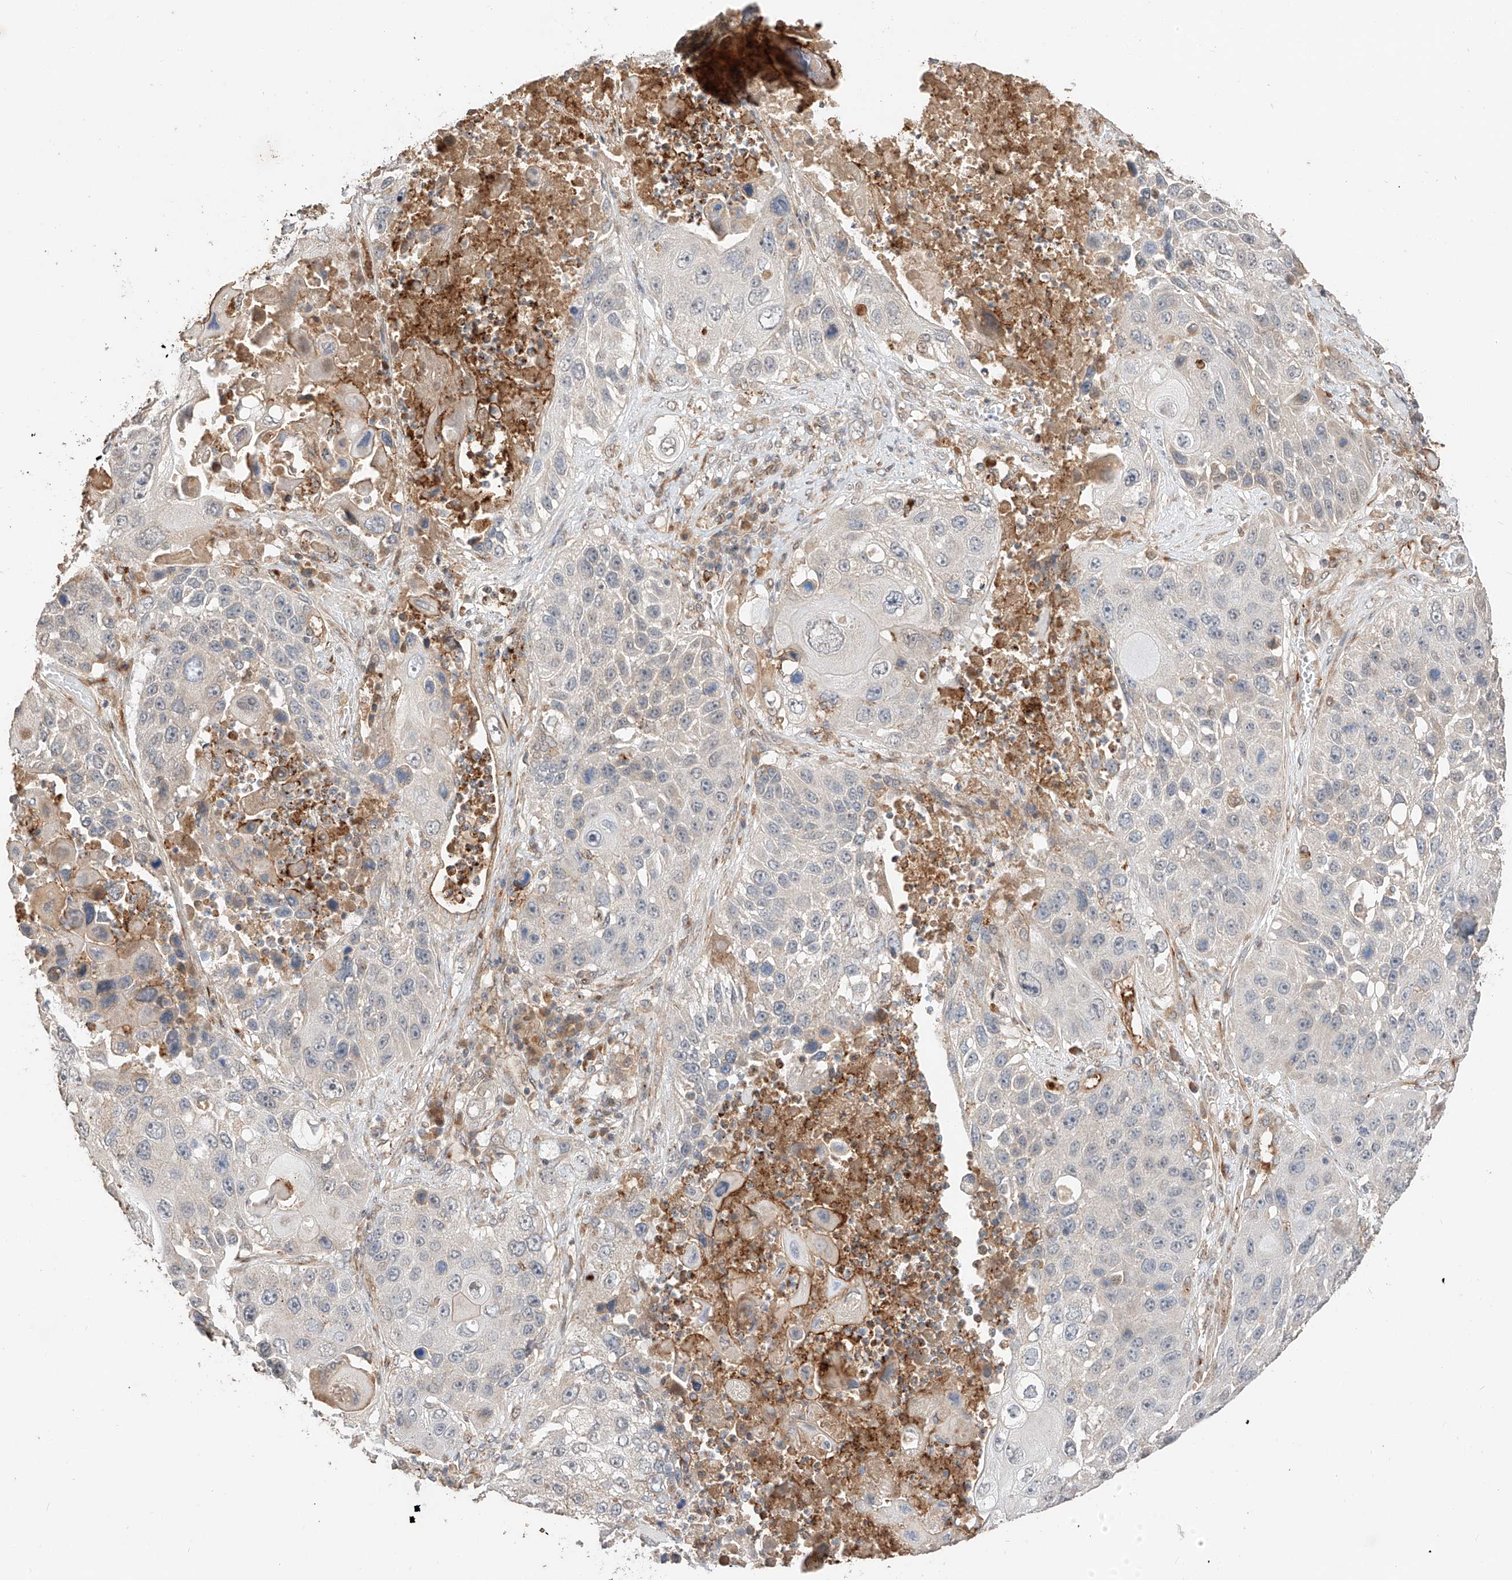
{"staining": {"intensity": "negative", "quantity": "none", "location": "none"}, "tissue": "lung cancer", "cell_type": "Tumor cells", "image_type": "cancer", "snomed": [{"axis": "morphology", "description": "Squamous cell carcinoma, NOS"}, {"axis": "topography", "description": "Lung"}], "caption": "This histopathology image is of lung cancer stained with IHC to label a protein in brown with the nuclei are counter-stained blue. There is no expression in tumor cells.", "gene": "SUSD6", "patient": {"sex": "male", "age": 61}}